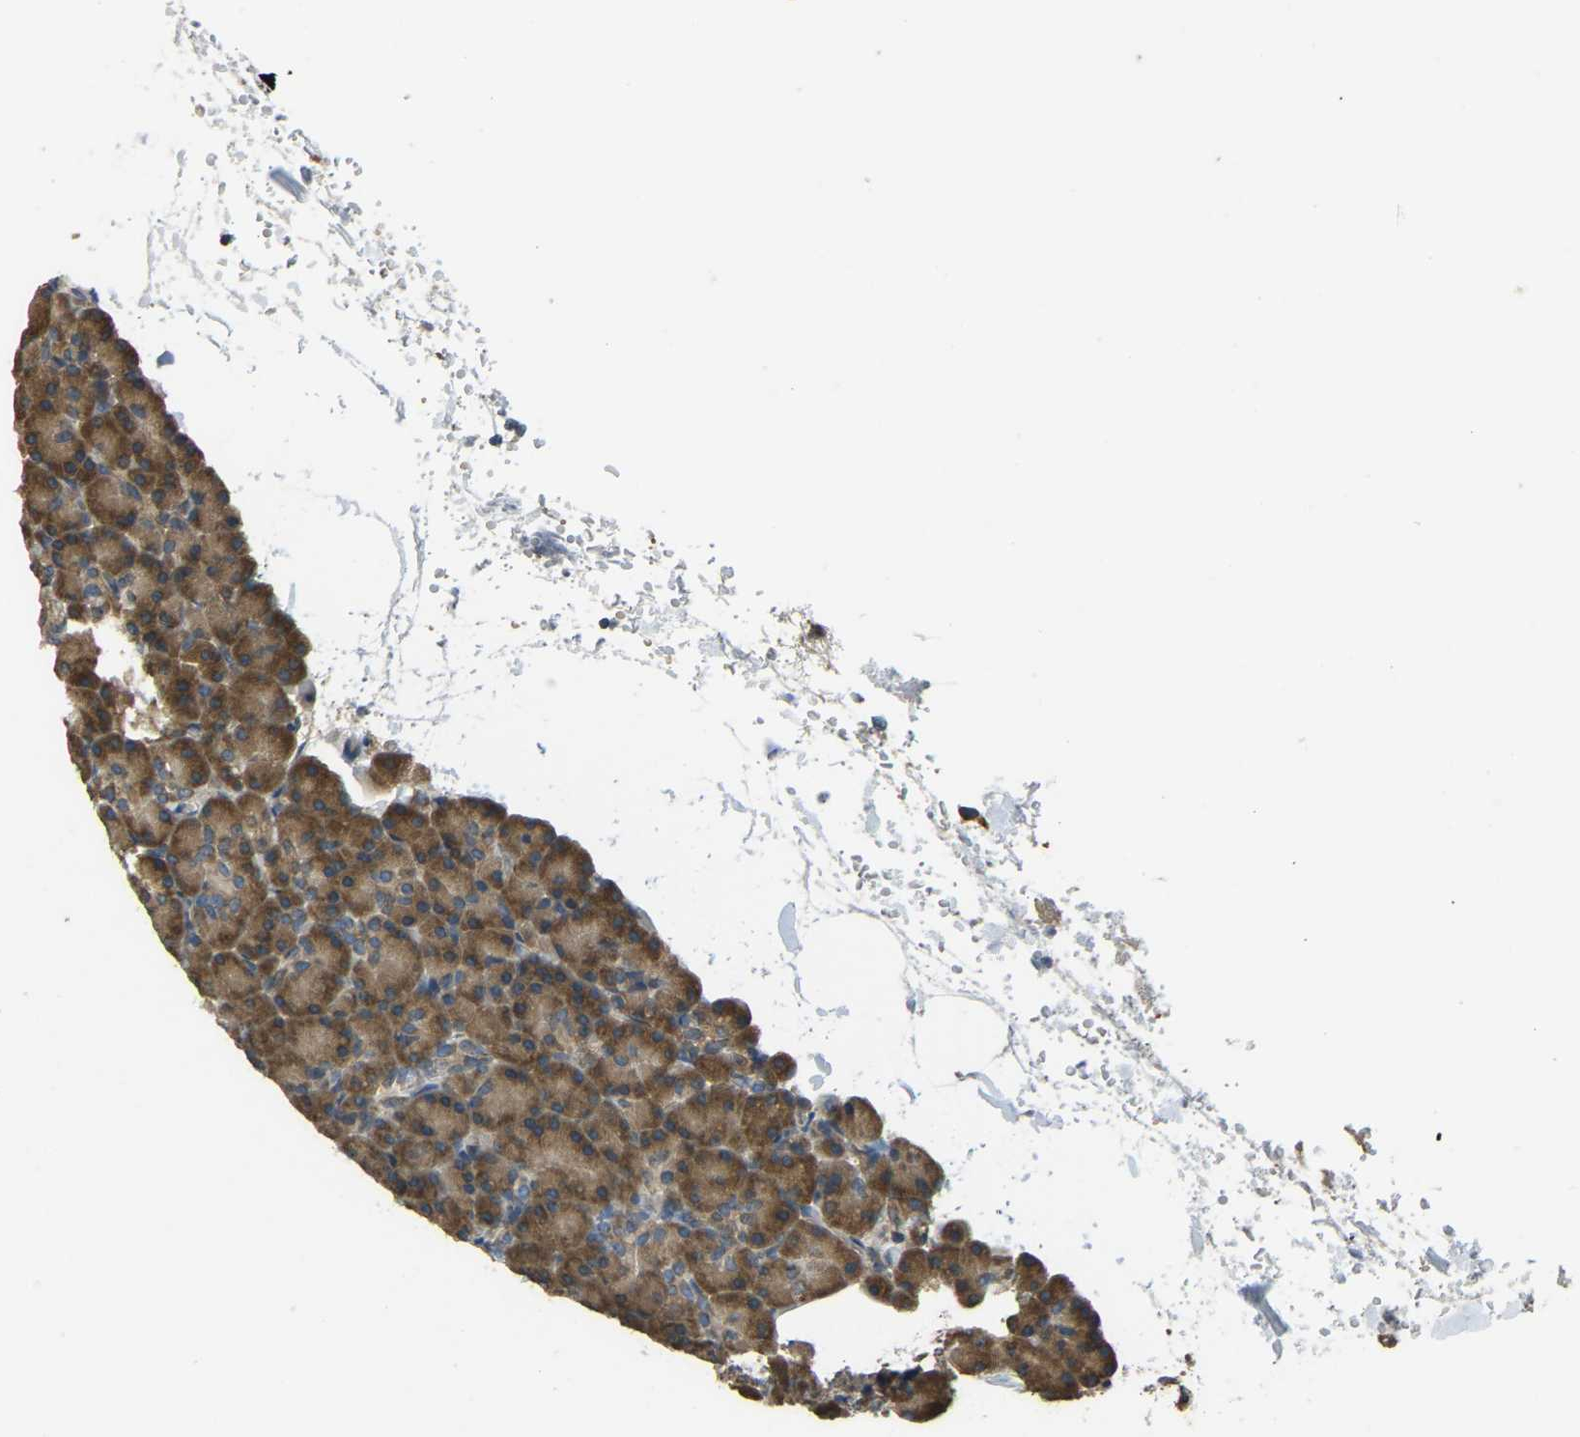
{"staining": {"intensity": "strong", "quantity": ">75%", "location": "cytoplasmic/membranous"}, "tissue": "pancreas", "cell_type": "Exocrine glandular cells", "image_type": "normal", "snomed": [{"axis": "morphology", "description": "Normal tissue, NOS"}, {"axis": "topography", "description": "Pancreas"}], "caption": "DAB (3,3'-diaminobenzidine) immunohistochemical staining of unremarkable pancreas displays strong cytoplasmic/membranous protein staining in about >75% of exocrine glandular cells.", "gene": "AIMP1", "patient": {"sex": "female", "age": 43}}